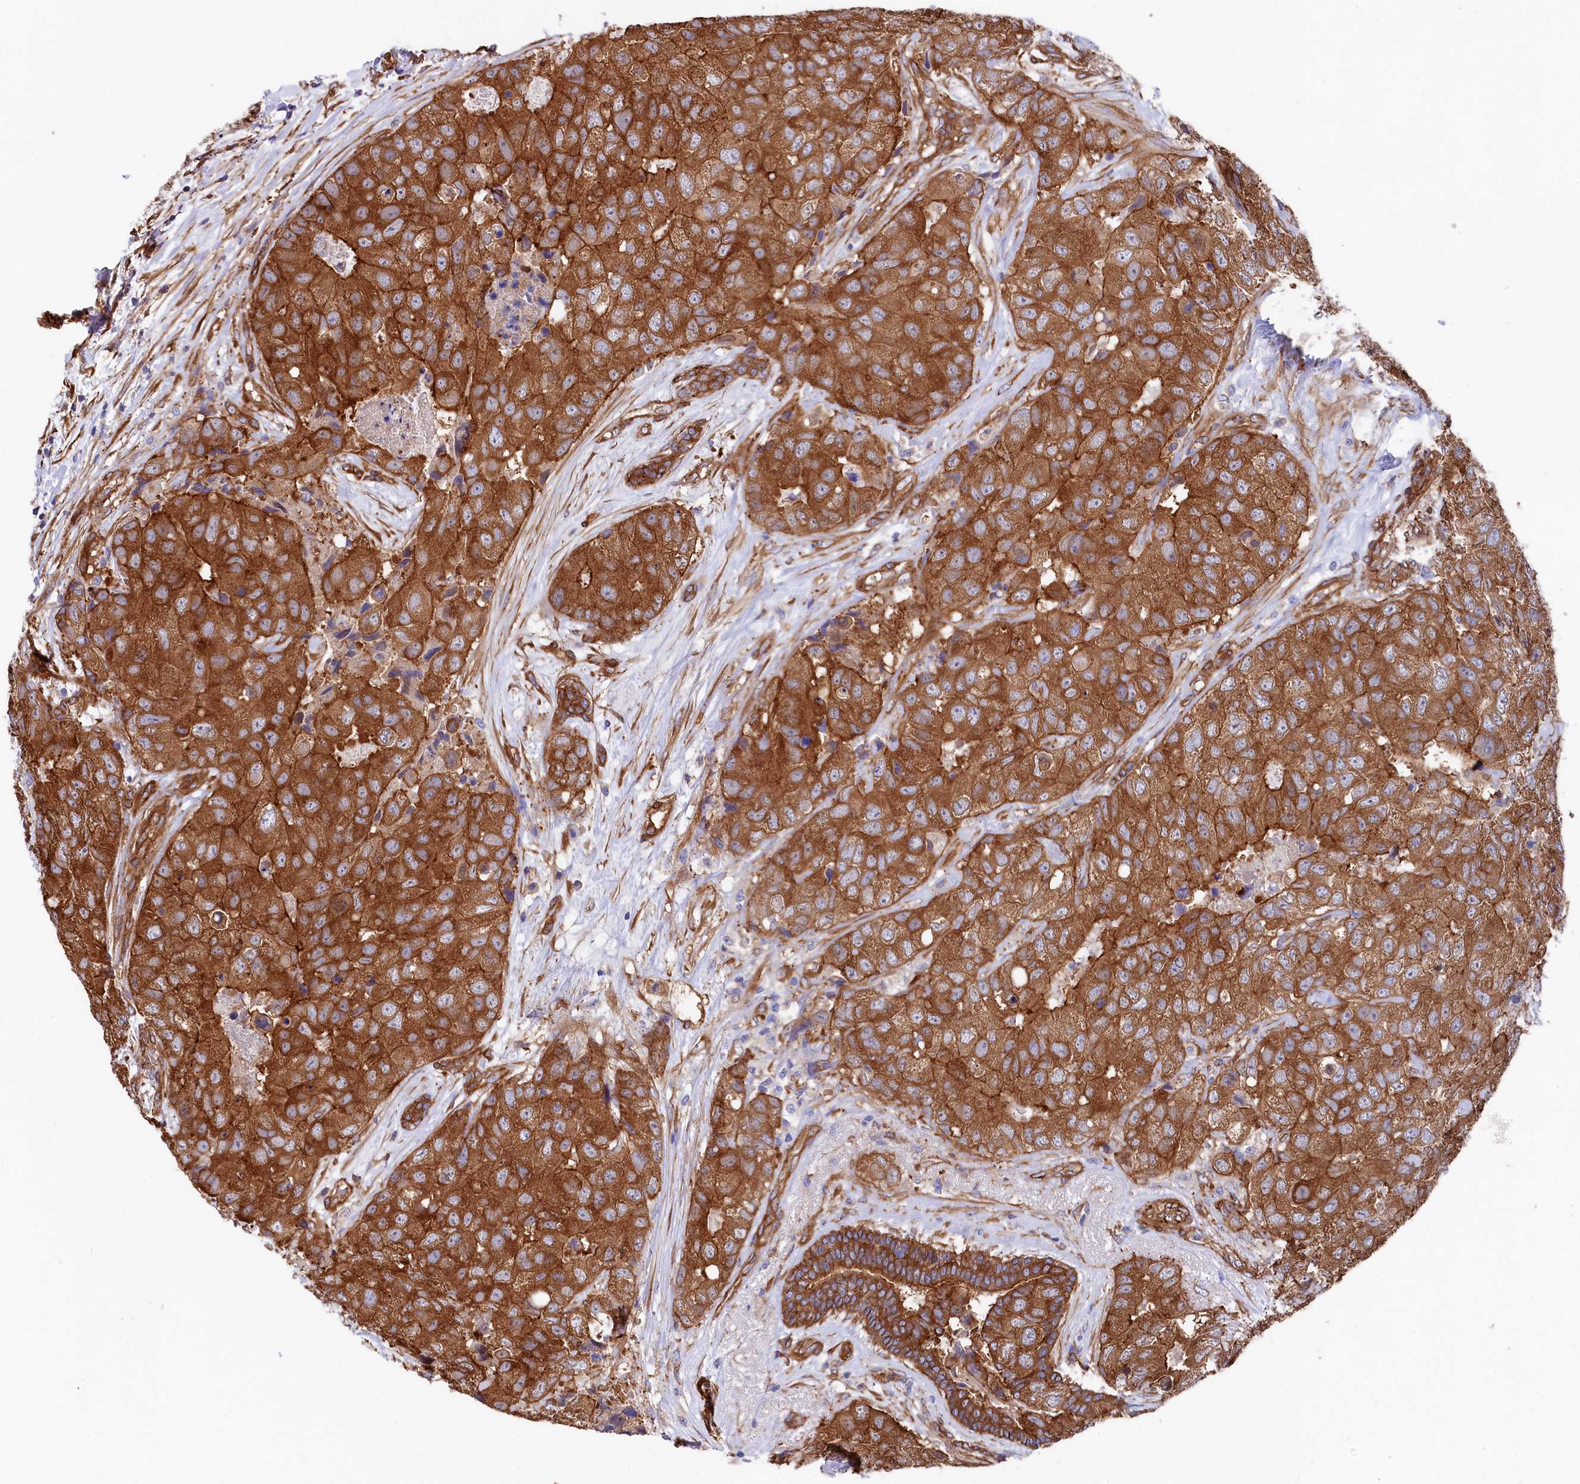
{"staining": {"intensity": "strong", "quantity": ">75%", "location": "cytoplasmic/membranous"}, "tissue": "breast cancer", "cell_type": "Tumor cells", "image_type": "cancer", "snomed": [{"axis": "morphology", "description": "Duct carcinoma"}, {"axis": "topography", "description": "Breast"}], "caption": "About >75% of tumor cells in intraductal carcinoma (breast) exhibit strong cytoplasmic/membranous protein staining as visualized by brown immunohistochemical staining.", "gene": "TNKS1BP1", "patient": {"sex": "female", "age": 62}}